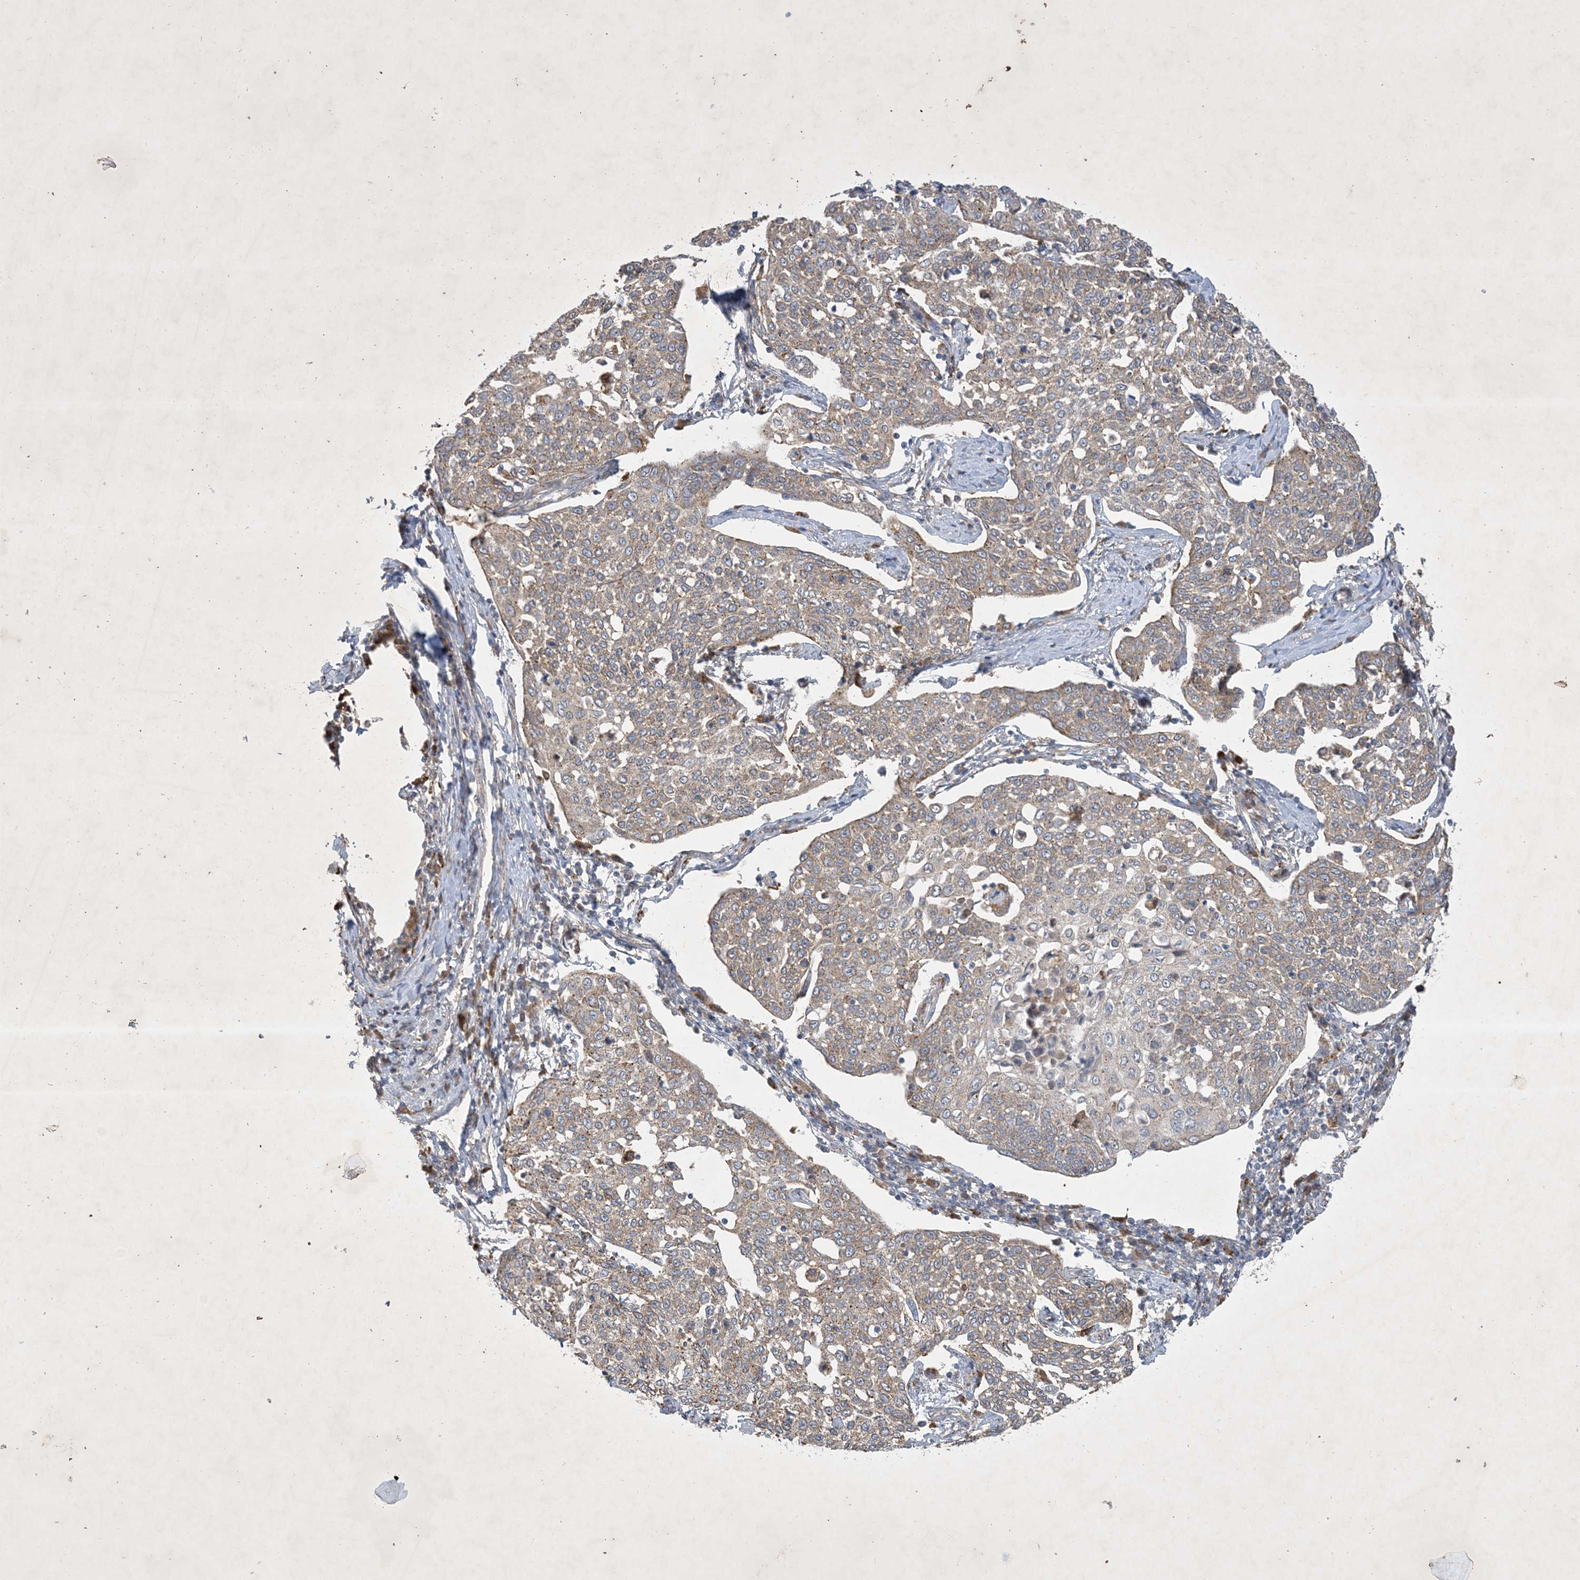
{"staining": {"intensity": "weak", "quantity": ">75%", "location": "cytoplasmic/membranous"}, "tissue": "cervical cancer", "cell_type": "Tumor cells", "image_type": "cancer", "snomed": [{"axis": "morphology", "description": "Squamous cell carcinoma, NOS"}, {"axis": "topography", "description": "Cervix"}], "caption": "Immunohistochemical staining of human cervical cancer demonstrates weak cytoplasmic/membranous protein staining in about >75% of tumor cells. (IHC, brightfield microscopy, high magnification).", "gene": "MRPS18A", "patient": {"sex": "female", "age": 34}}